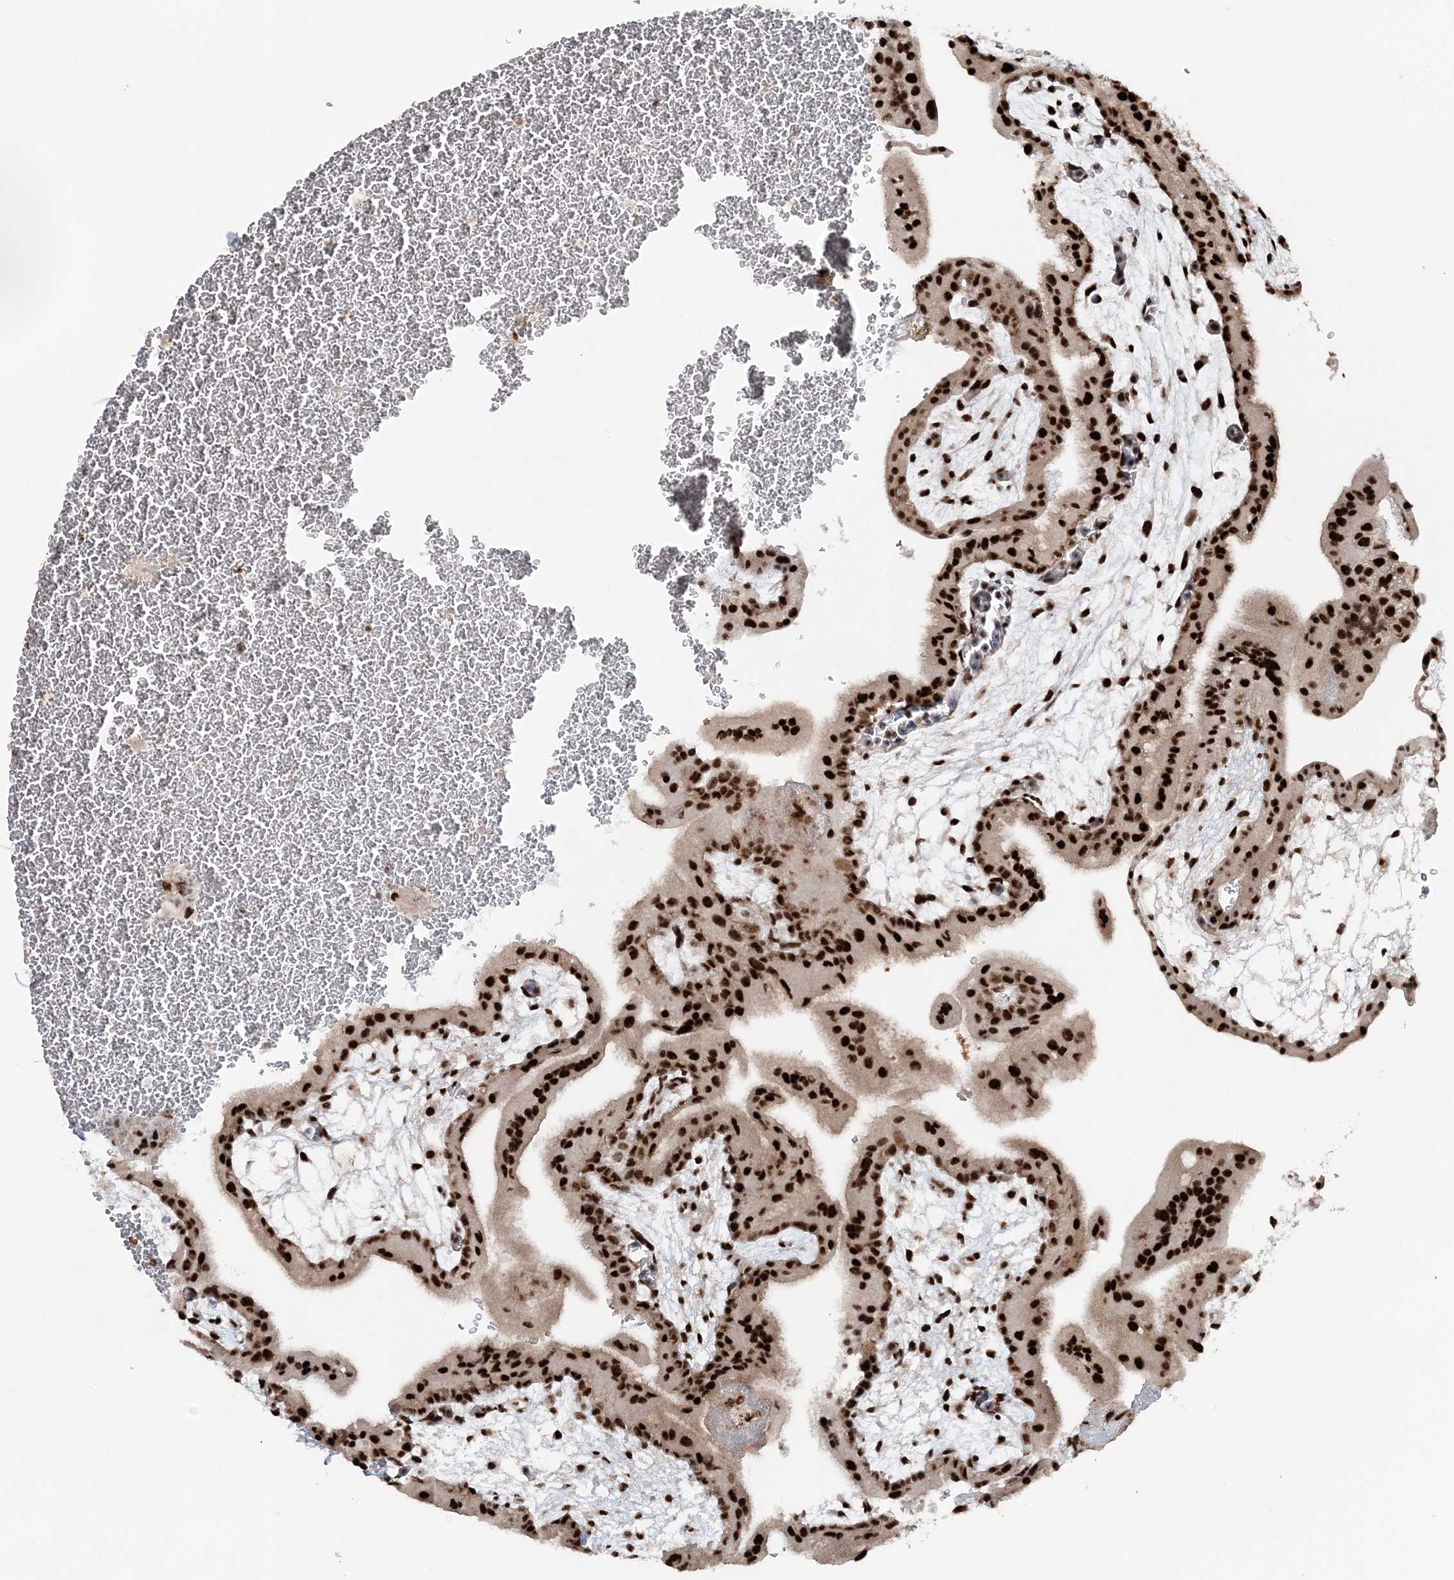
{"staining": {"intensity": "strong", "quantity": ">75%", "location": "nuclear"}, "tissue": "placenta", "cell_type": "Decidual cells", "image_type": "normal", "snomed": [{"axis": "morphology", "description": "Normal tissue, NOS"}, {"axis": "topography", "description": "Placenta"}], "caption": "Strong nuclear expression is present in approximately >75% of decidual cells in normal placenta. The protein is stained brown, and the nuclei are stained in blue (DAB (3,3'-diaminobenzidine) IHC with brightfield microscopy, high magnification).", "gene": "EXOSC8", "patient": {"sex": "female", "age": 35}}